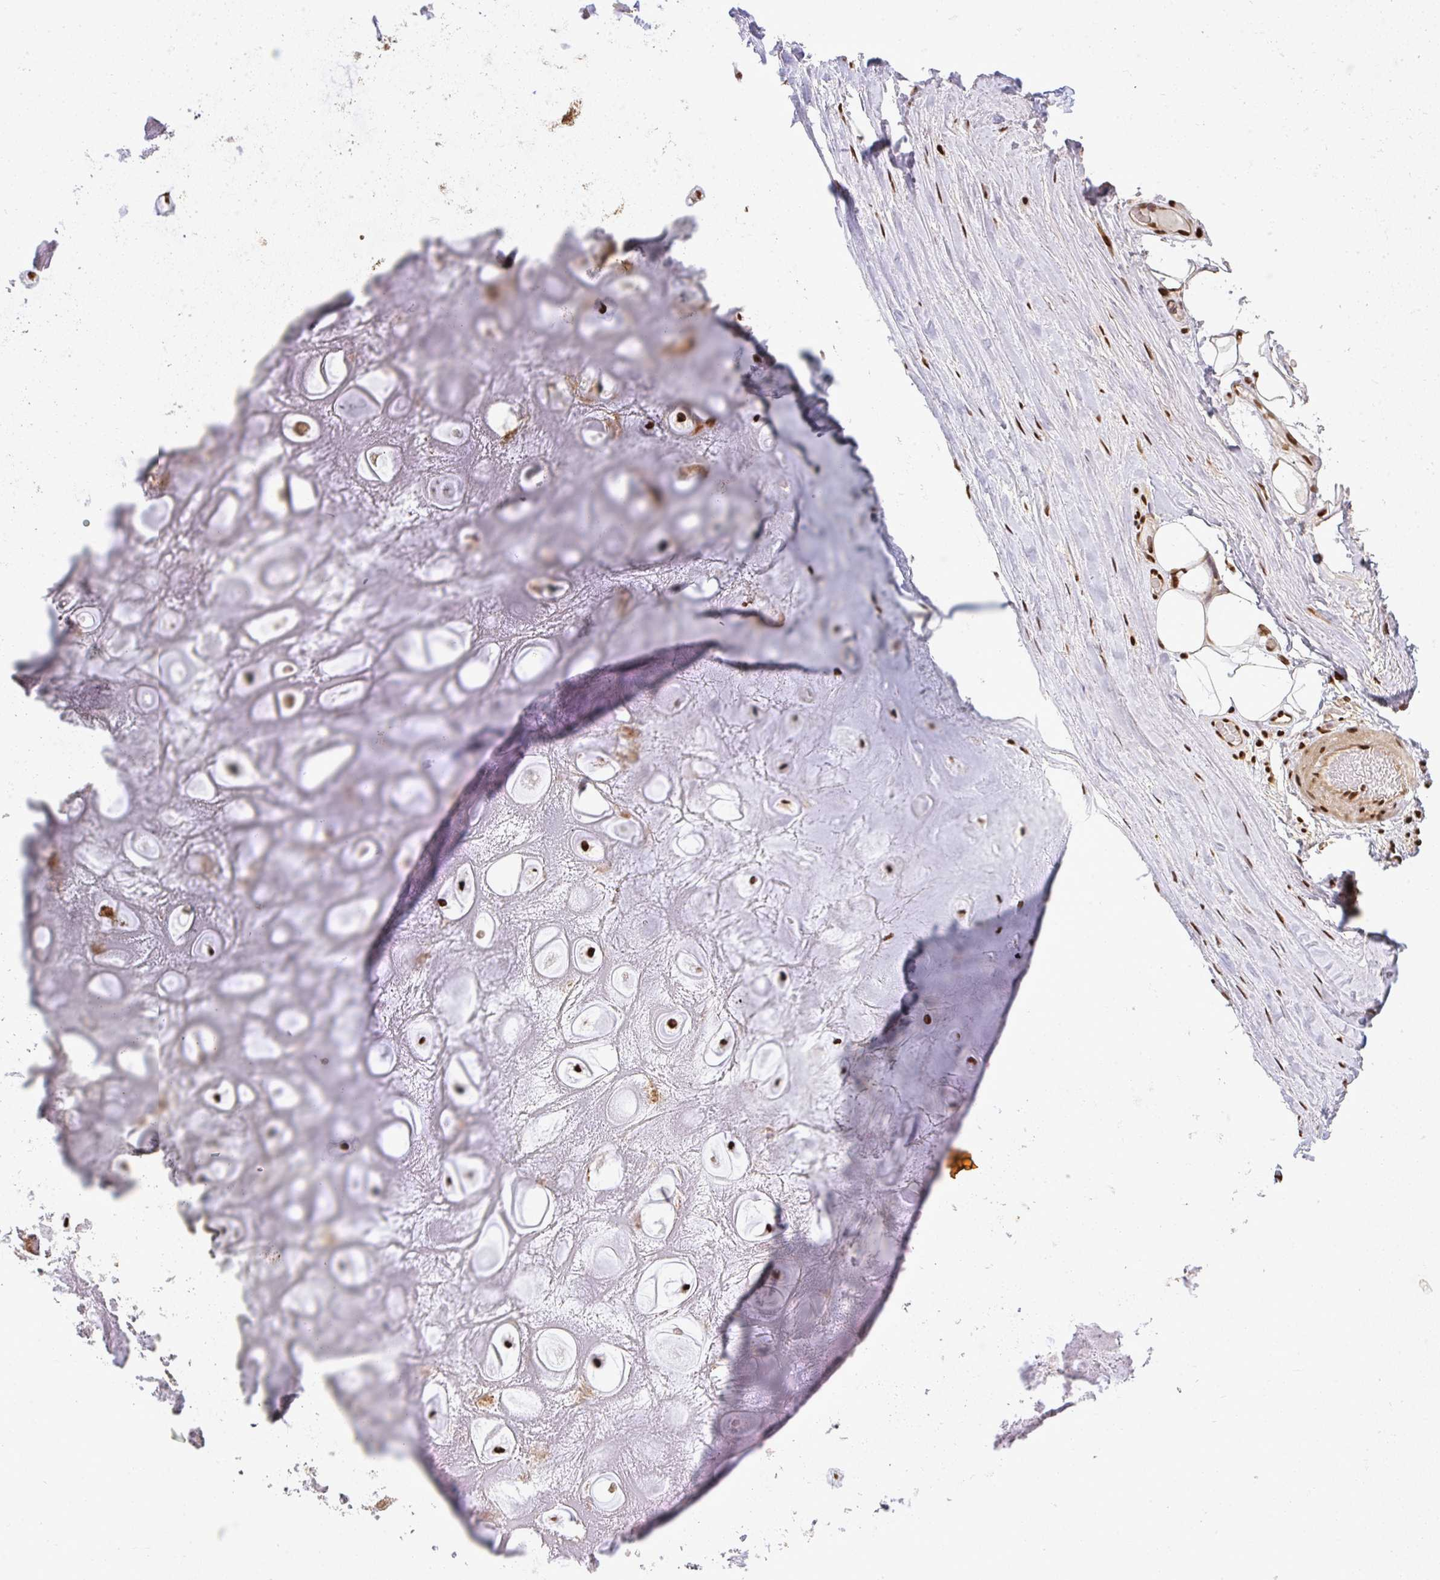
{"staining": {"intensity": "strong", "quantity": "25%-75%", "location": "nuclear"}, "tissue": "soft tissue", "cell_type": "Chondrocytes", "image_type": "normal", "snomed": [{"axis": "morphology", "description": "Normal tissue, NOS"}, {"axis": "topography", "description": "Lymph node"}, {"axis": "topography", "description": "Cartilage tissue"}, {"axis": "topography", "description": "Nasopharynx"}], "caption": "Protein expression analysis of normal human soft tissue reveals strong nuclear positivity in approximately 25%-75% of chondrocytes. (brown staining indicates protein expression, while blue staining denotes nuclei).", "gene": "U2AF1L4", "patient": {"sex": "male", "age": 63}}